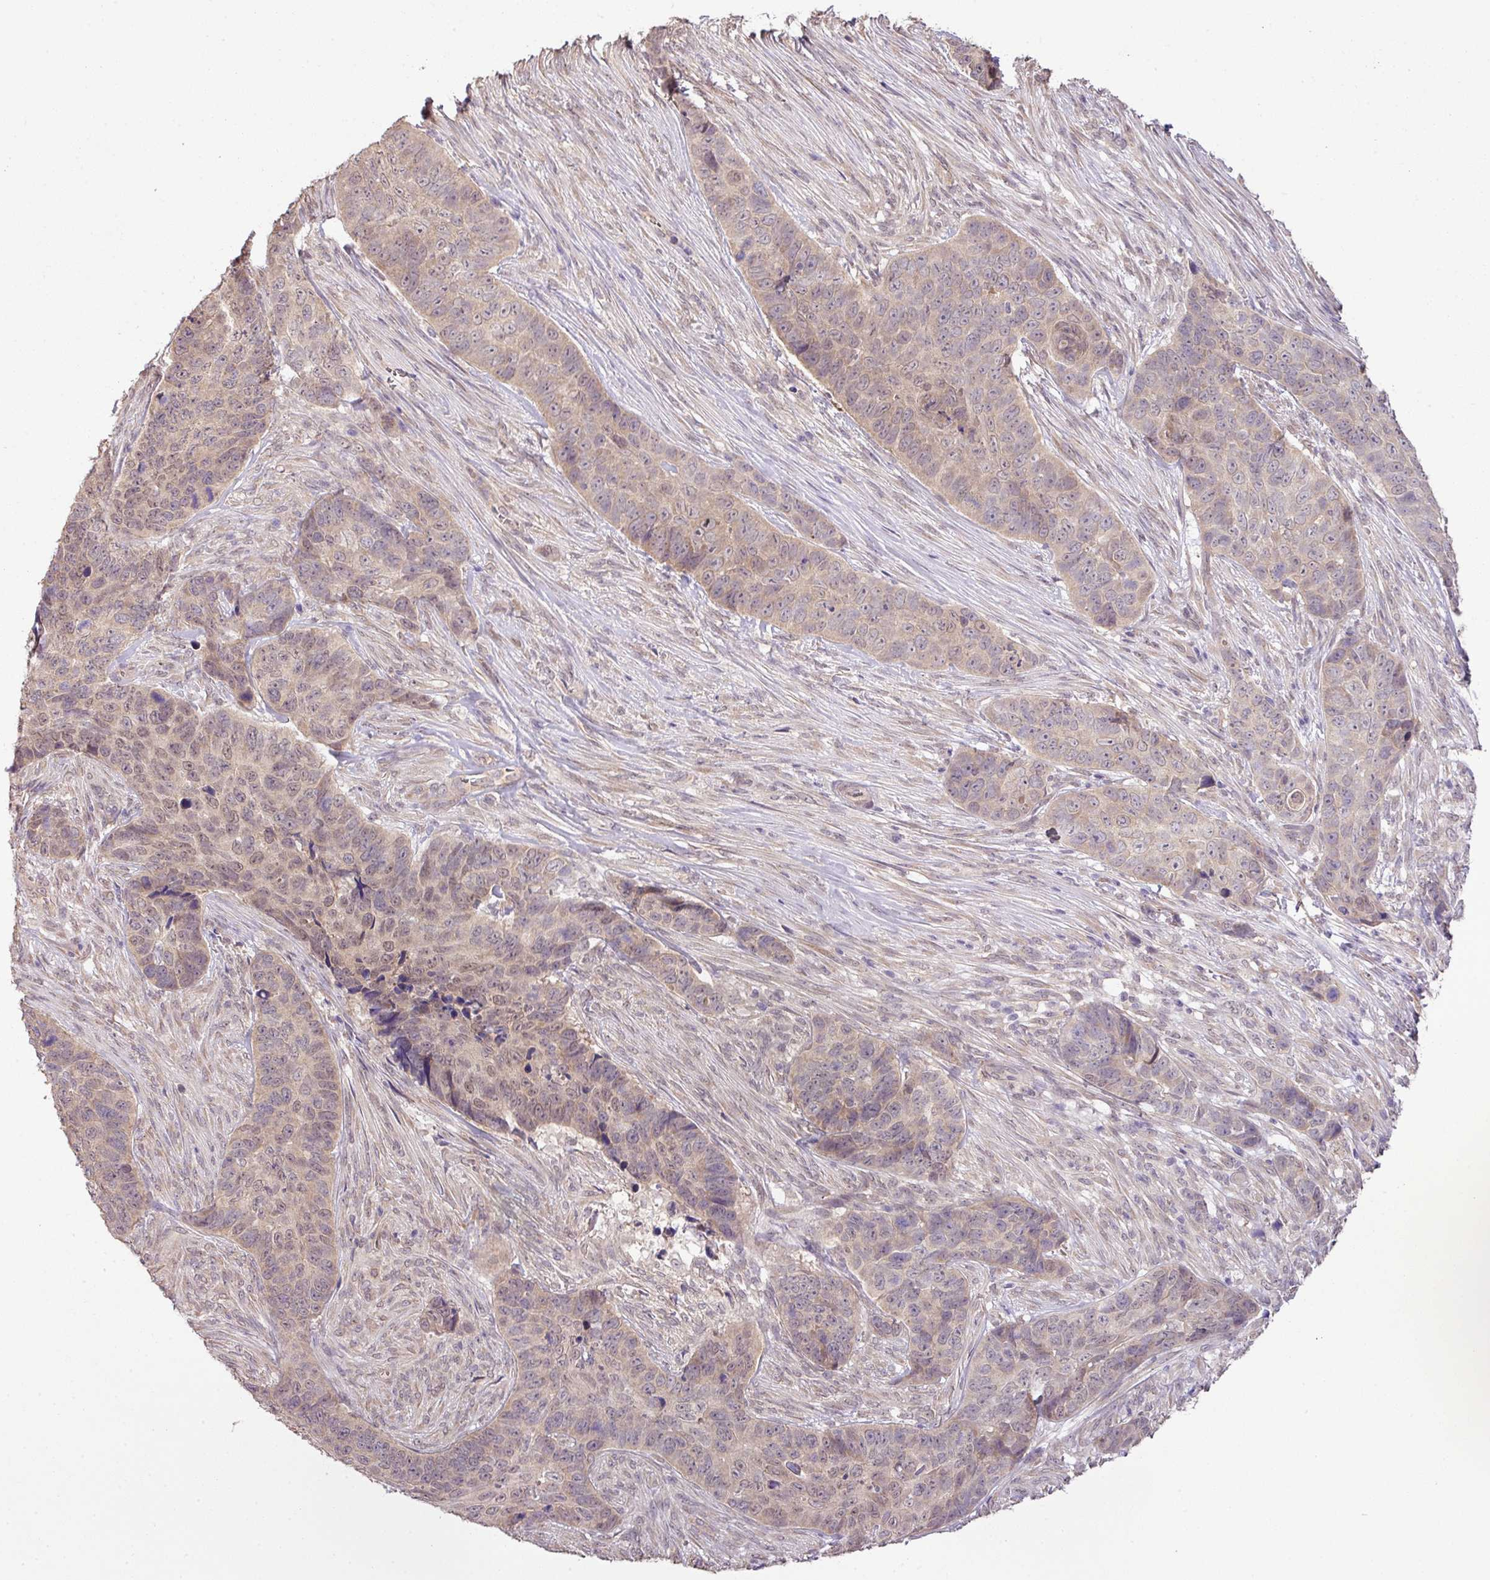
{"staining": {"intensity": "weak", "quantity": "<25%", "location": "cytoplasmic/membranous,nuclear"}, "tissue": "skin cancer", "cell_type": "Tumor cells", "image_type": "cancer", "snomed": [{"axis": "morphology", "description": "Basal cell carcinoma"}, {"axis": "topography", "description": "Skin"}], "caption": "Tumor cells are negative for protein expression in human skin cancer (basal cell carcinoma). The staining was performed using DAB to visualize the protein expression in brown, while the nuclei were stained in blue with hematoxylin (Magnification: 20x).", "gene": "DNAAF4", "patient": {"sex": "female", "age": 82}}